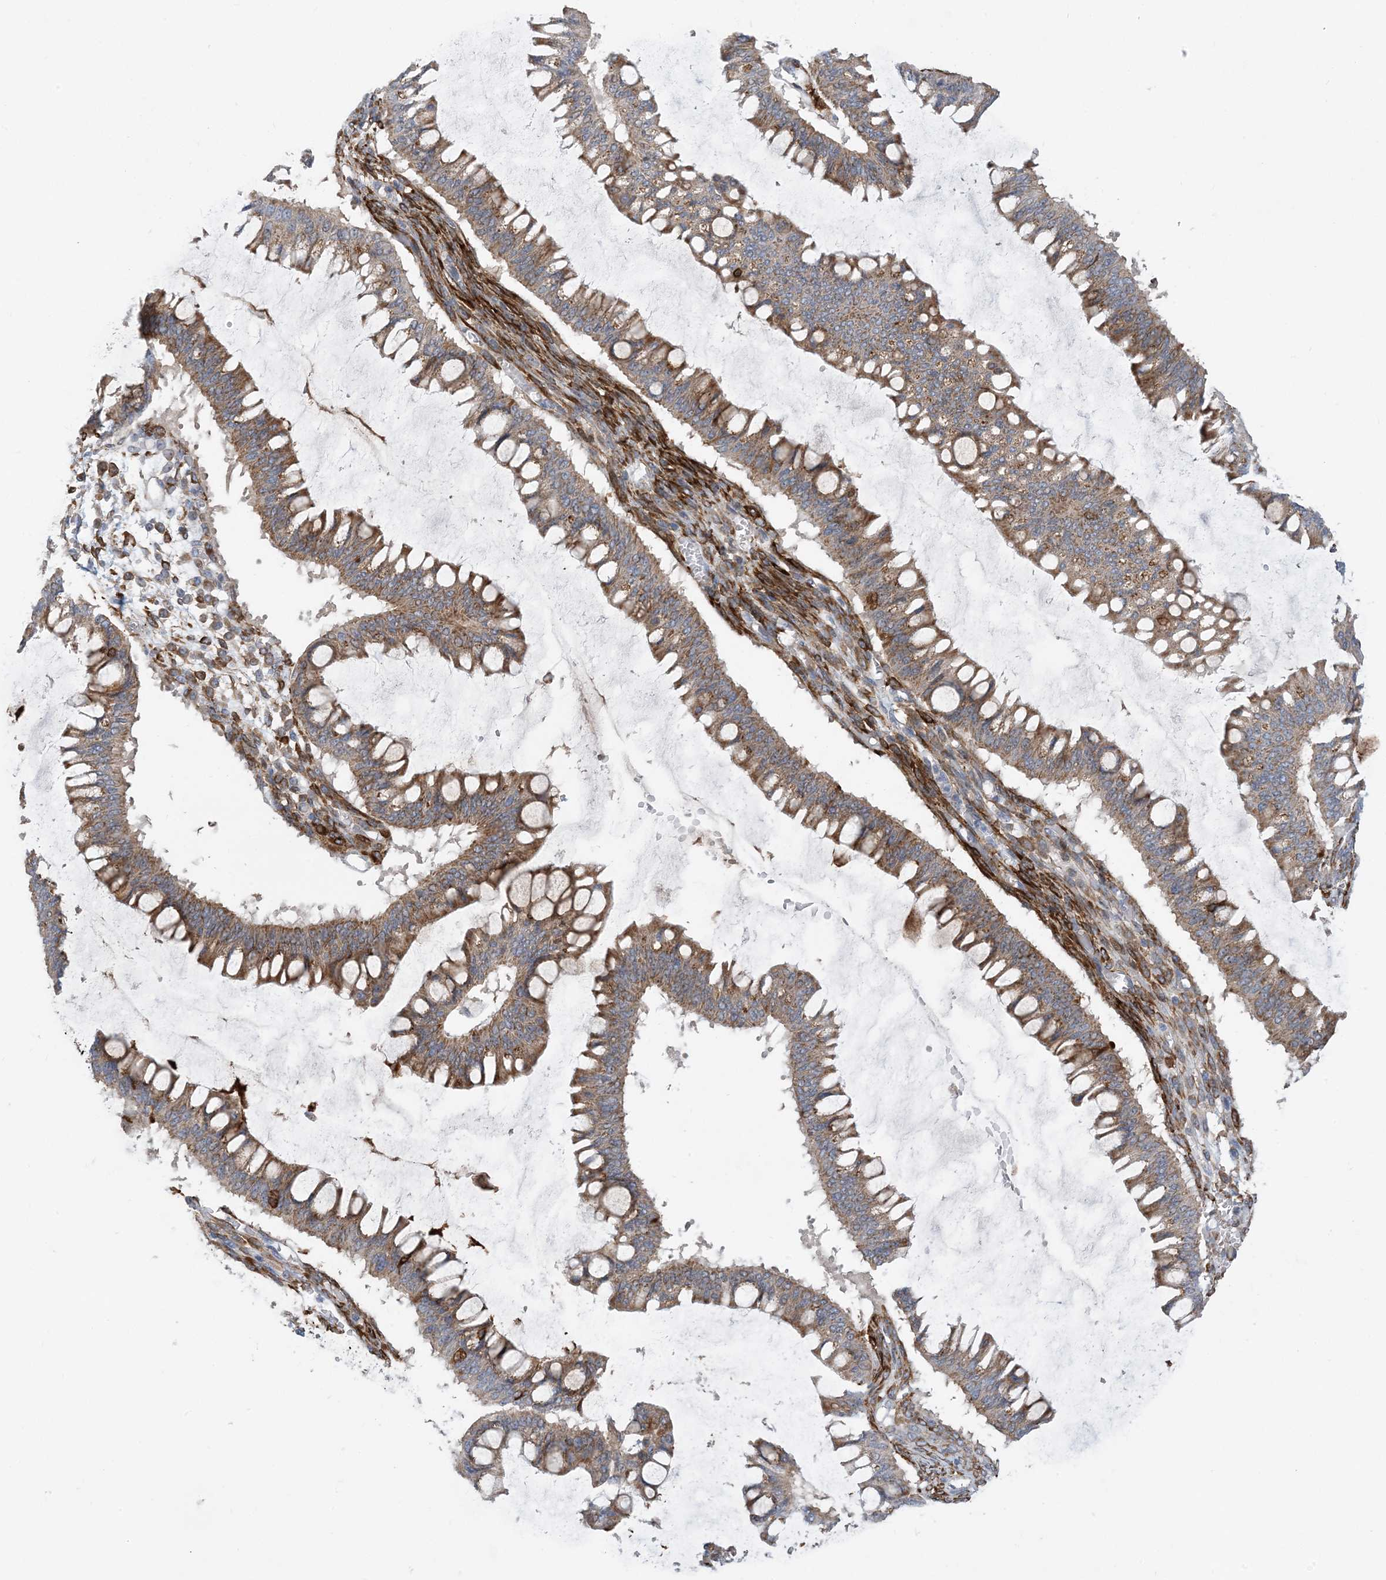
{"staining": {"intensity": "moderate", "quantity": ">75%", "location": "cytoplasmic/membranous"}, "tissue": "ovarian cancer", "cell_type": "Tumor cells", "image_type": "cancer", "snomed": [{"axis": "morphology", "description": "Cystadenocarcinoma, mucinous, NOS"}, {"axis": "topography", "description": "Ovary"}], "caption": "Mucinous cystadenocarcinoma (ovarian) stained with a brown dye reveals moderate cytoplasmic/membranous positive staining in about >75% of tumor cells.", "gene": "EIF2A", "patient": {"sex": "female", "age": 73}}